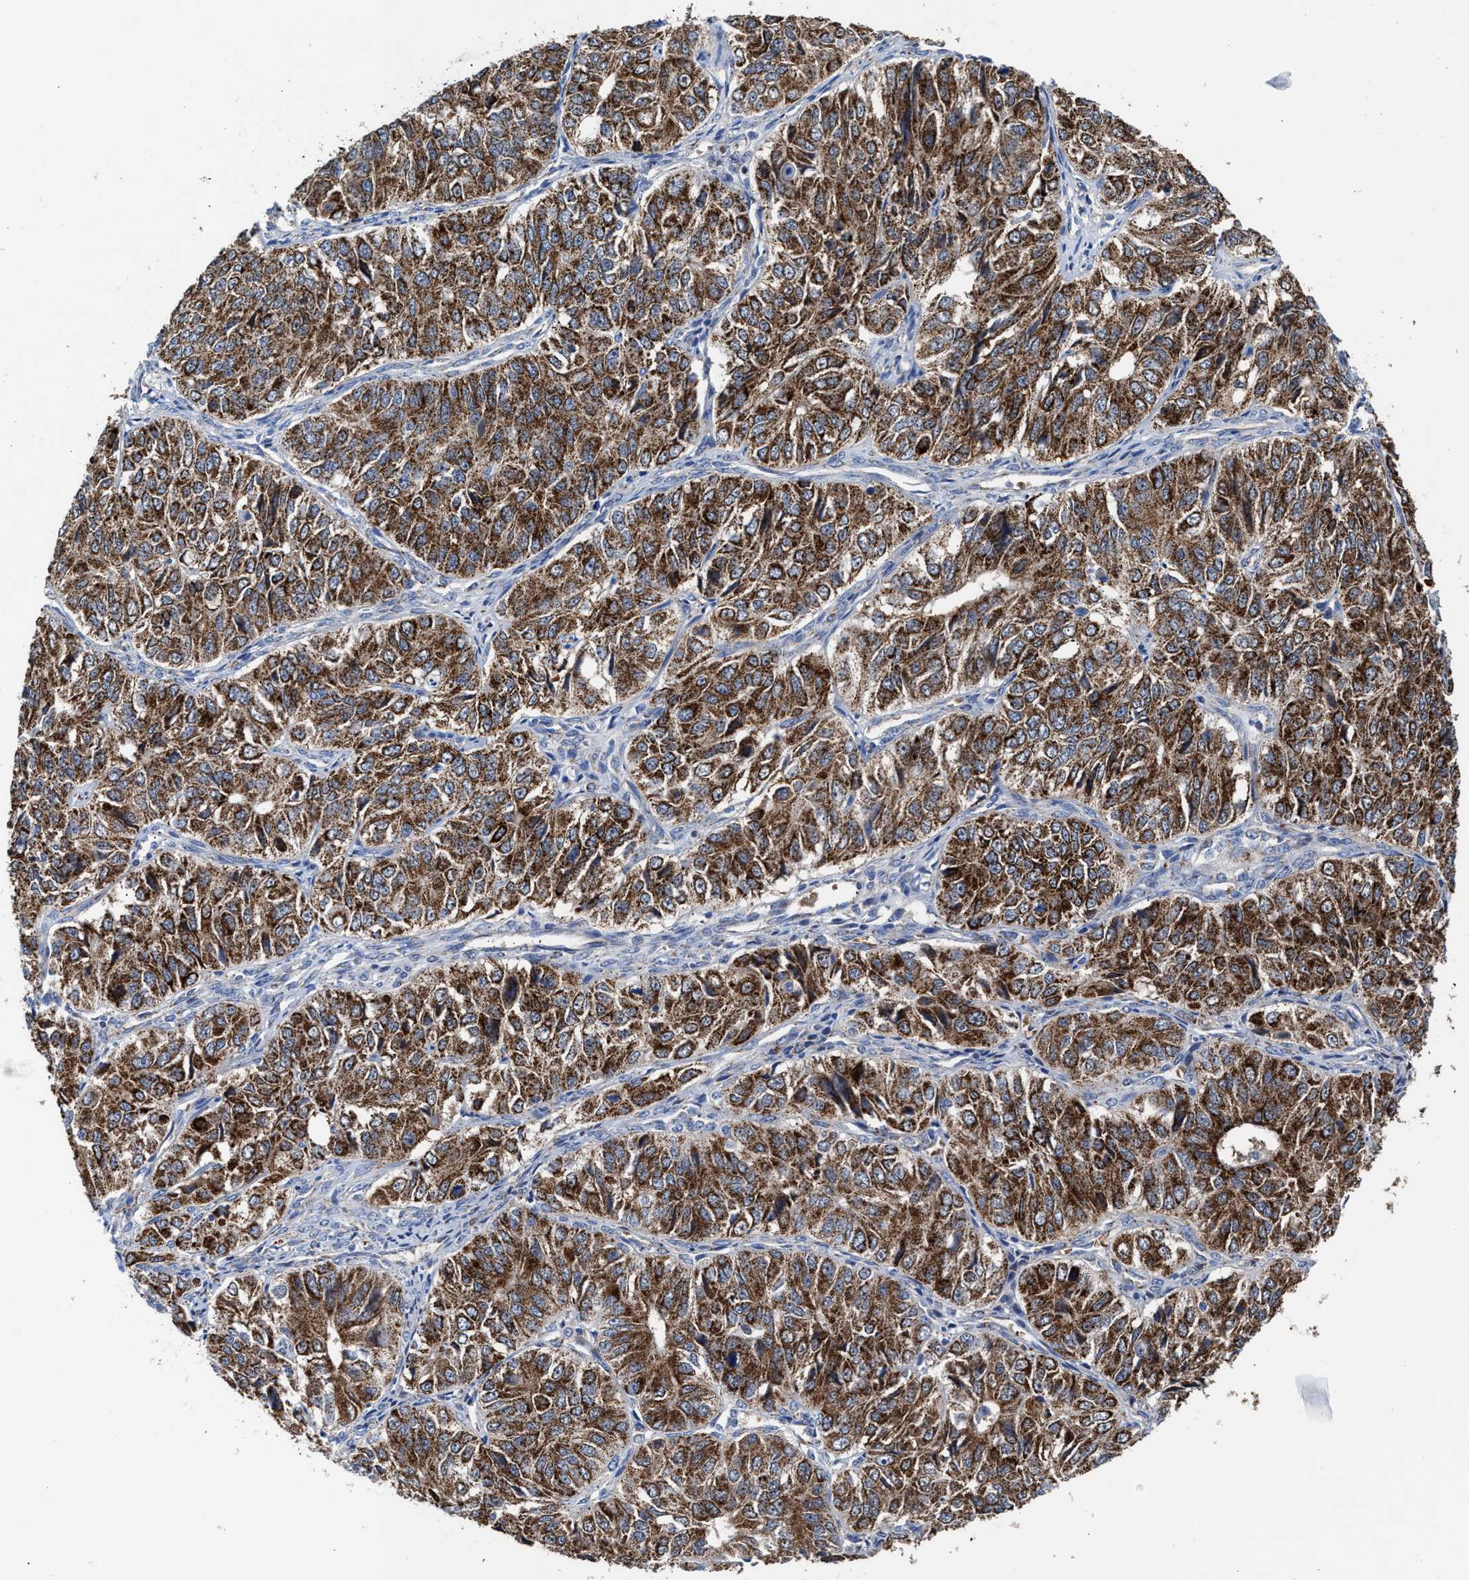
{"staining": {"intensity": "strong", "quantity": ">75%", "location": "cytoplasmic/membranous"}, "tissue": "ovarian cancer", "cell_type": "Tumor cells", "image_type": "cancer", "snomed": [{"axis": "morphology", "description": "Carcinoma, endometroid"}, {"axis": "topography", "description": "Ovary"}], "caption": "Immunohistochemical staining of ovarian cancer (endometroid carcinoma) shows strong cytoplasmic/membranous protein positivity in about >75% of tumor cells.", "gene": "MECR", "patient": {"sex": "female", "age": 51}}